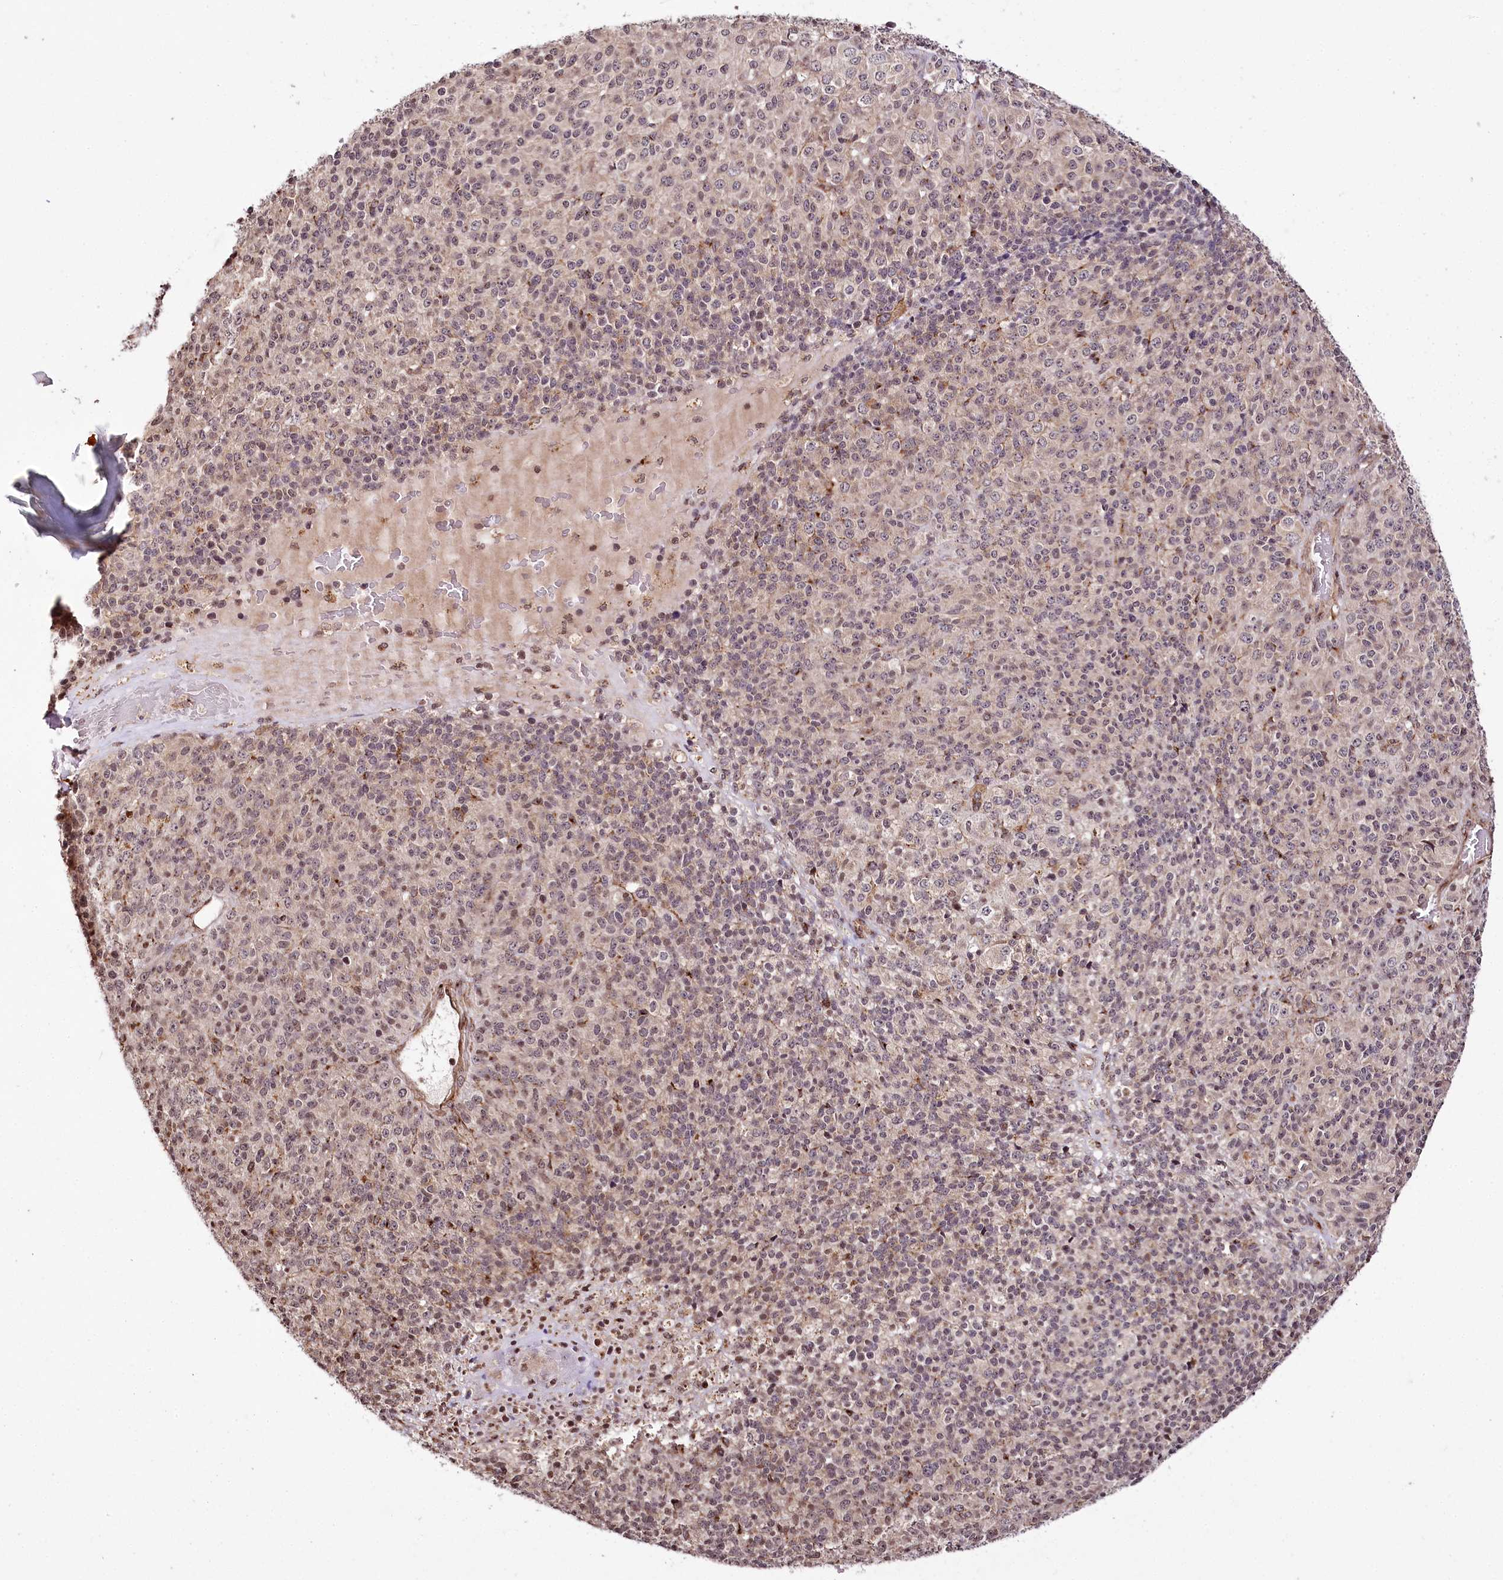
{"staining": {"intensity": "weak", "quantity": "25%-75%", "location": "cytoplasmic/membranous,nuclear"}, "tissue": "melanoma", "cell_type": "Tumor cells", "image_type": "cancer", "snomed": [{"axis": "morphology", "description": "Malignant melanoma, Metastatic site"}, {"axis": "topography", "description": "Brain"}], "caption": "Tumor cells demonstrate weak cytoplasmic/membranous and nuclear positivity in approximately 25%-75% of cells in melanoma.", "gene": "HOXC8", "patient": {"sex": "female", "age": 56}}